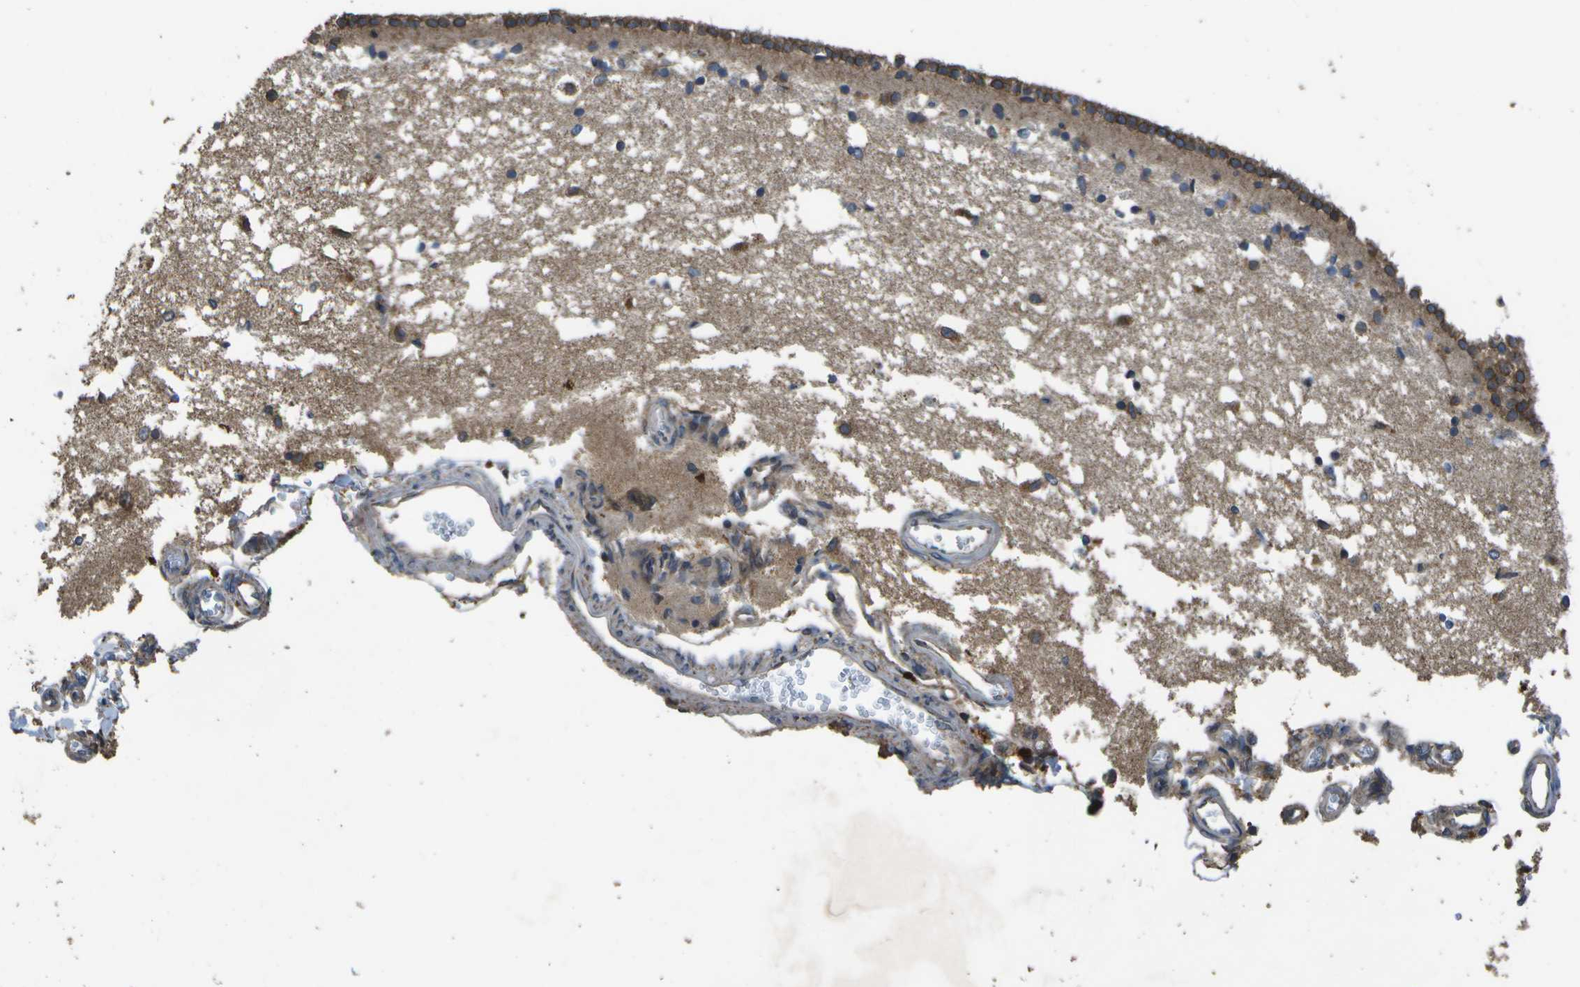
{"staining": {"intensity": "moderate", "quantity": "25%-75%", "location": "cytoplasmic/membranous"}, "tissue": "caudate", "cell_type": "Glial cells", "image_type": "normal", "snomed": [{"axis": "morphology", "description": "Normal tissue, NOS"}, {"axis": "topography", "description": "Lateral ventricle wall"}], "caption": "The histopathology image exhibits staining of unremarkable caudate, revealing moderate cytoplasmic/membranous protein positivity (brown color) within glial cells. The protein is shown in brown color, while the nuclei are stained blue.", "gene": "HFE", "patient": {"sex": "male", "age": 45}}